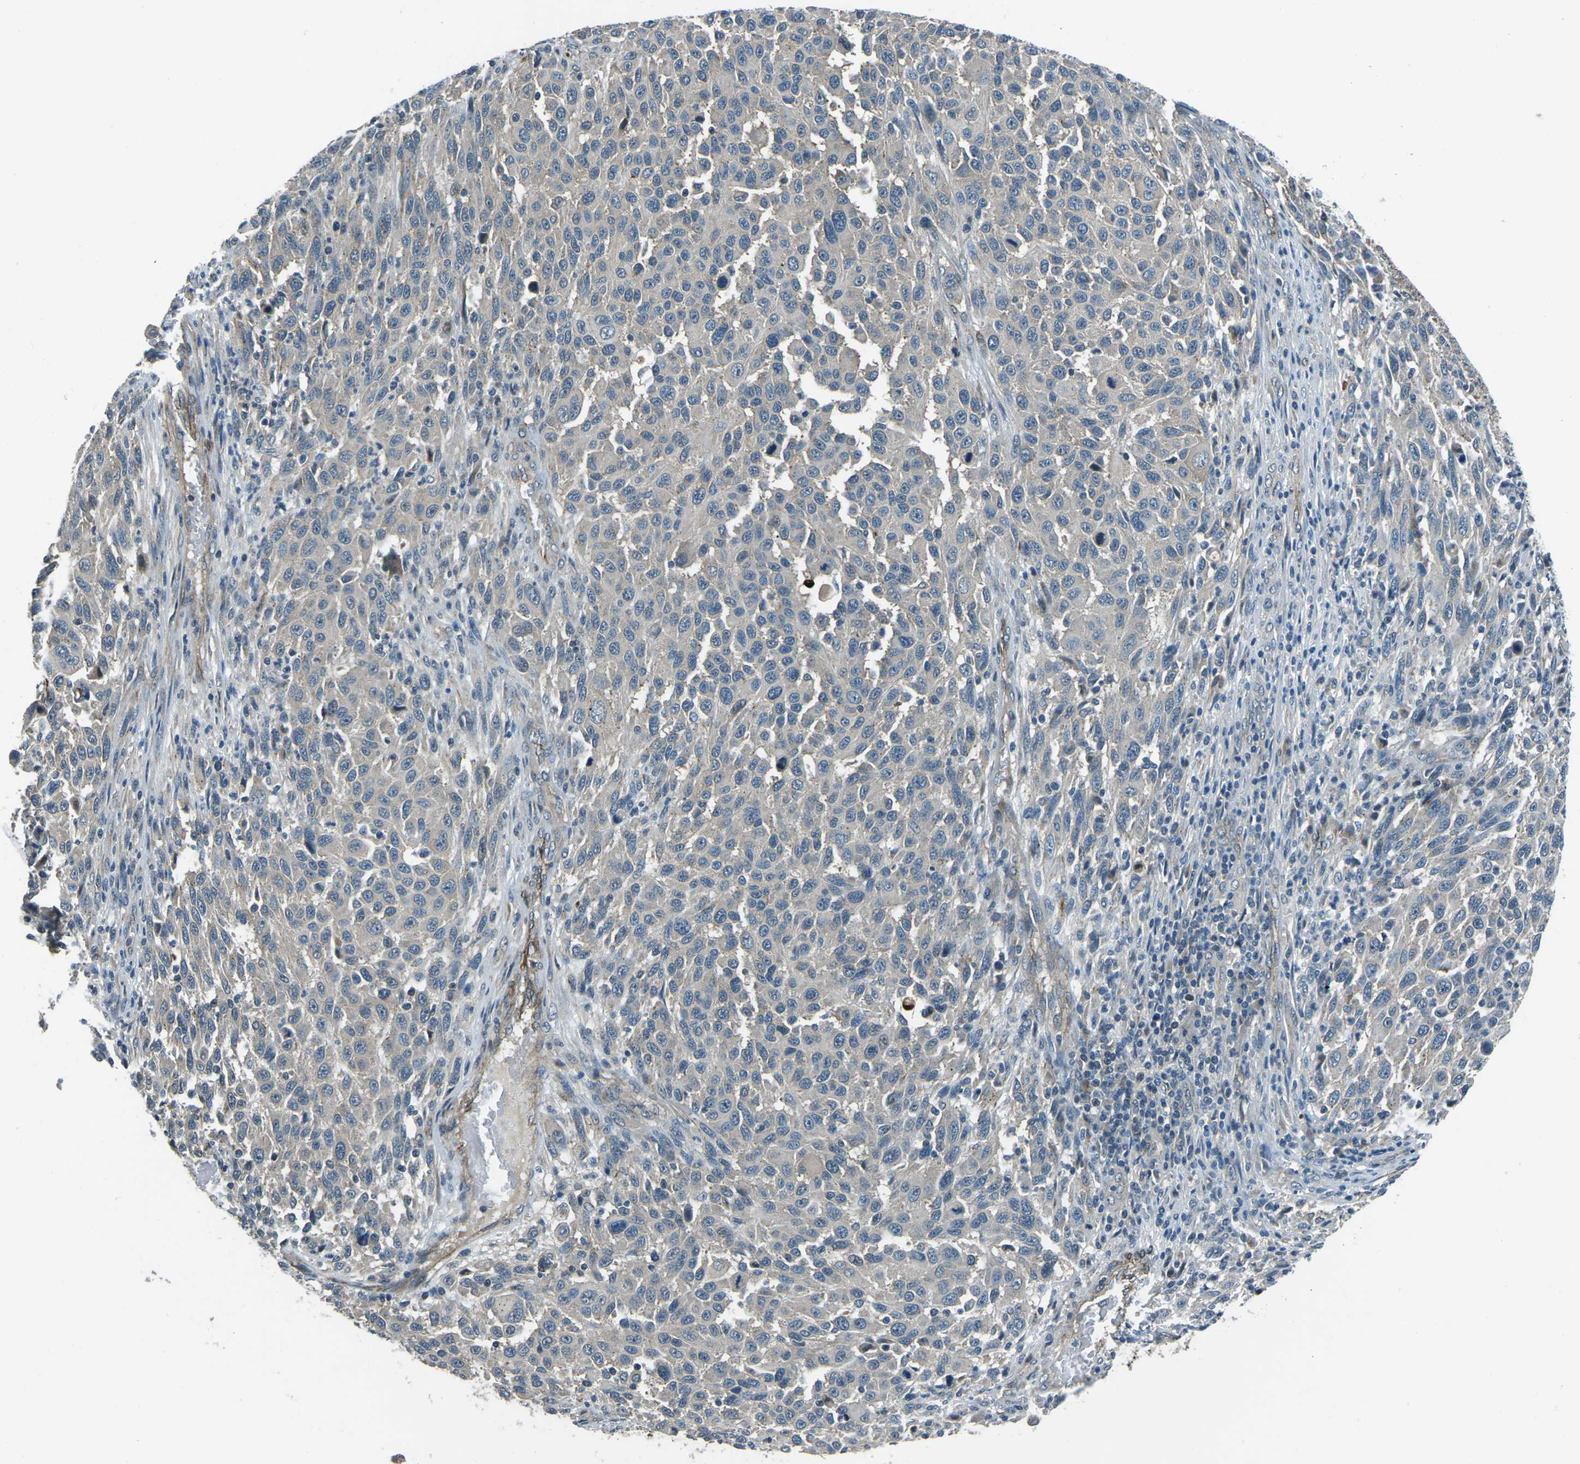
{"staining": {"intensity": "negative", "quantity": "none", "location": "none"}, "tissue": "melanoma", "cell_type": "Tumor cells", "image_type": "cancer", "snomed": [{"axis": "morphology", "description": "Malignant melanoma, Metastatic site"}, {"axis": "topography", "description": "Lymph node"}], "caption": "Human melanoma stained for a protein using immunohistochemistry exhibits no positivity in tumor cells.", "gene": "AFAP1", "patient": {"sex": "male", "age": 61}}